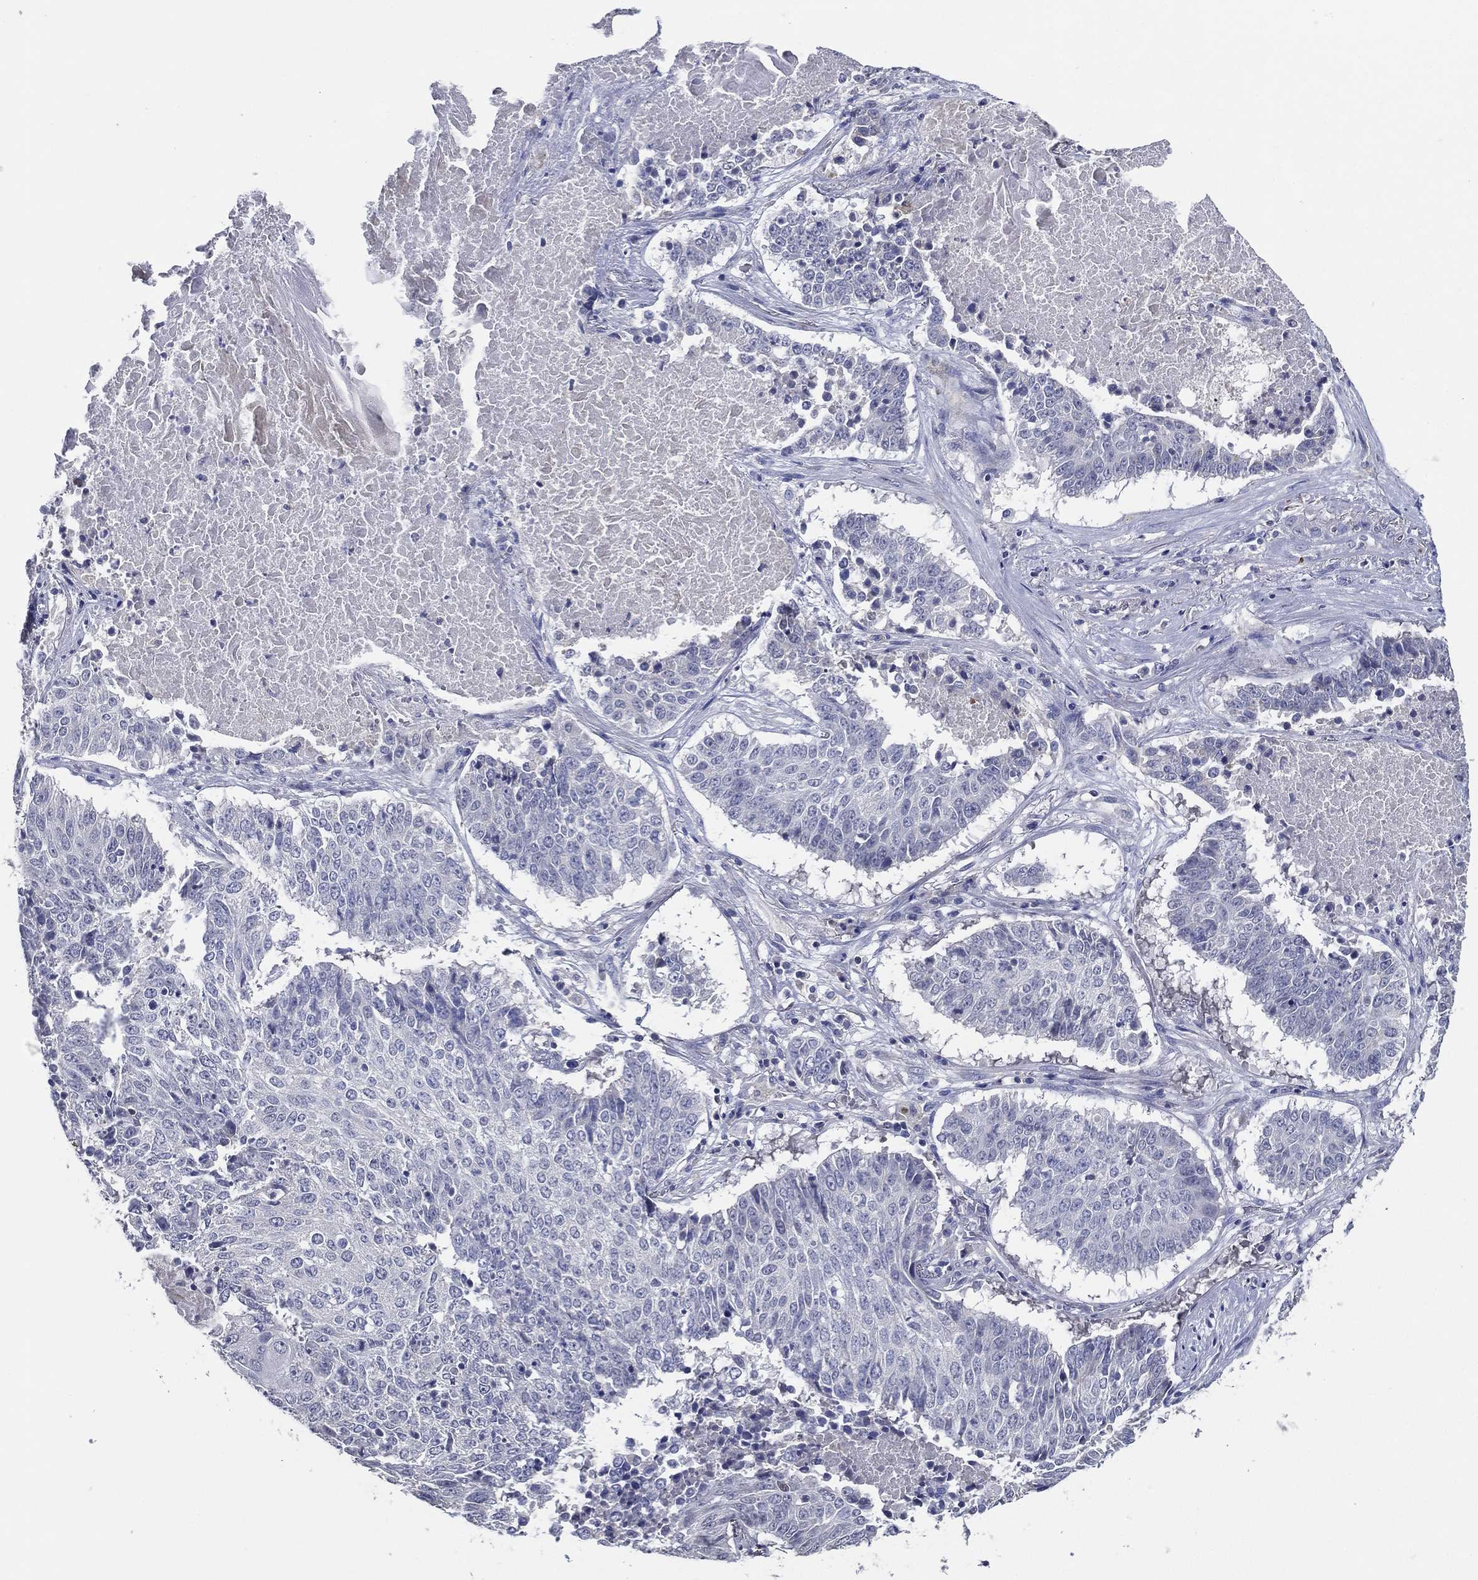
{"staining": {"intensity": "negative", "quantity": "none", "location": "none"}, "tissue": "lung cancer", "cell_type": "Tumor cells", "image_type": "cancer", "snomed": [{"axis": "morphology", "description": "Squamous cell carcinoma, NOS"}, {"axis": "topography", "description": "Lung"}], "caption": "Tumor cells show no significant protein expression in lung cancer.", "gene": "TFAP2A", "patient": {"sex": "male", "age": 64}}